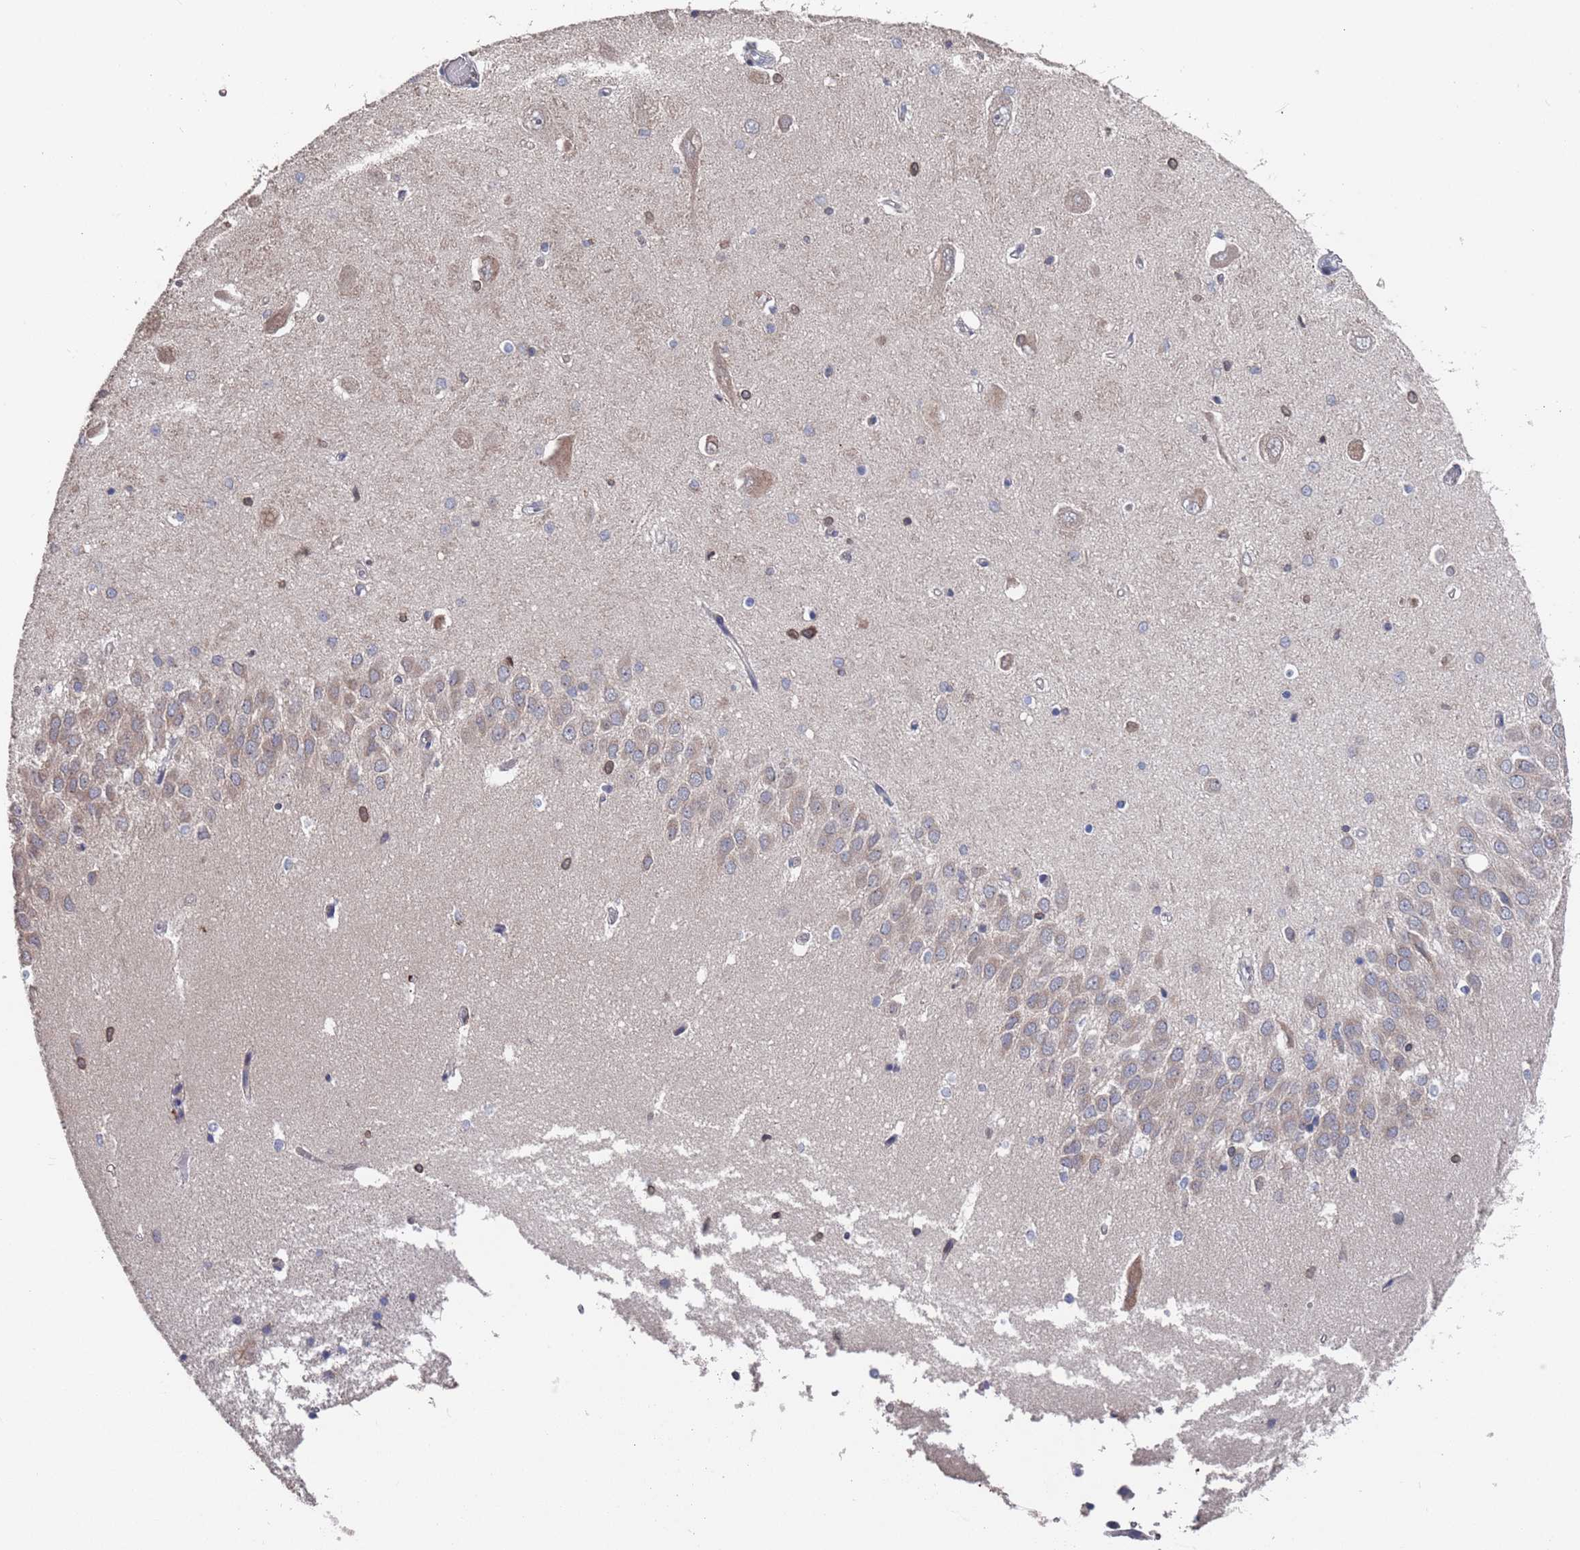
{"staining": {"intensity": "weak", "quantity": "<25%", "location": "cytoplasmic/membranous"}, "tissue": "hippocampus", "cell_type": "Glial cells", "image_type": "normal", "snomed": [{"axis": "morphology", "description": "Normal tissue, NOS"}, {"axis": "topography", "description": "Hippocampus"}], "caption": "High magnification brightfield microscopy of unremarkable hippocampus stained with DAB (3,3'-diaminobenzidine) (brown) and counterstained with hematoxylin (blue): glial cells show no significant positivity. The staining is performed using DAB (3,3'-diaminobenzidine) brown chromogen with nuclei counter-stained in using hematoxylin.", "gene": "SDHAF3", "patient": {"sex": "male", "age": 45}}